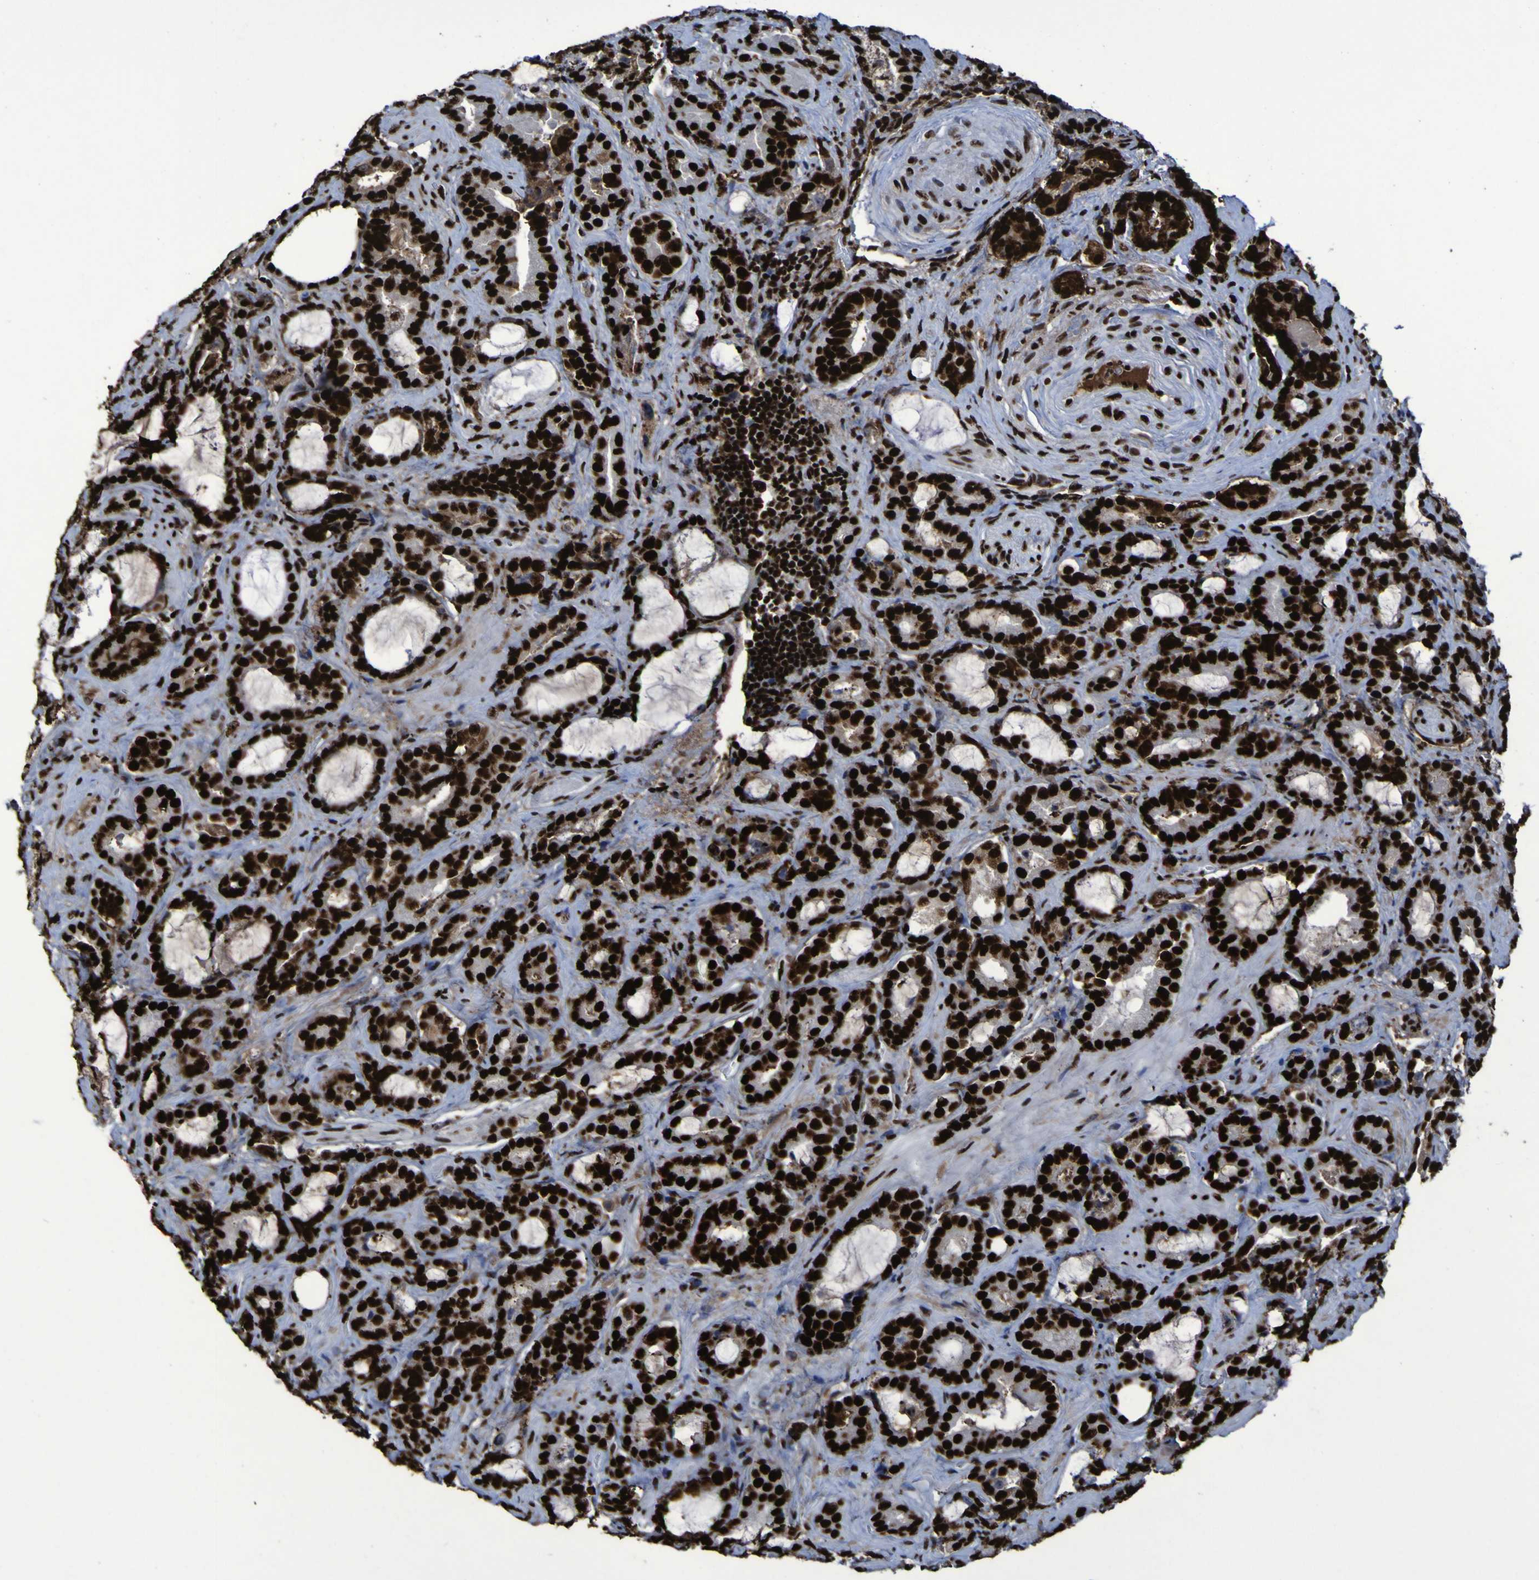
{"staining": {"intensity": "strong", "quantity": ">75%", "location": "nuclear"}, "tissue": "prostate cancer", "cell_type": "Tumor cells", "image_type": "cancer", "snomed": [{"axis": "morphology", "description": "Adenocarcinoma, Low grade"}, {"axis": "topography", "description": "Prostate"}], "caption": "About >75% of tumor cells in human prostate low-grade adenocarcinoma display strong nuclear protein positivity as visualized by brown immunohistochemical staining.", "gene": "NPM1", "patient": {"sex": "male", "age": 60}}